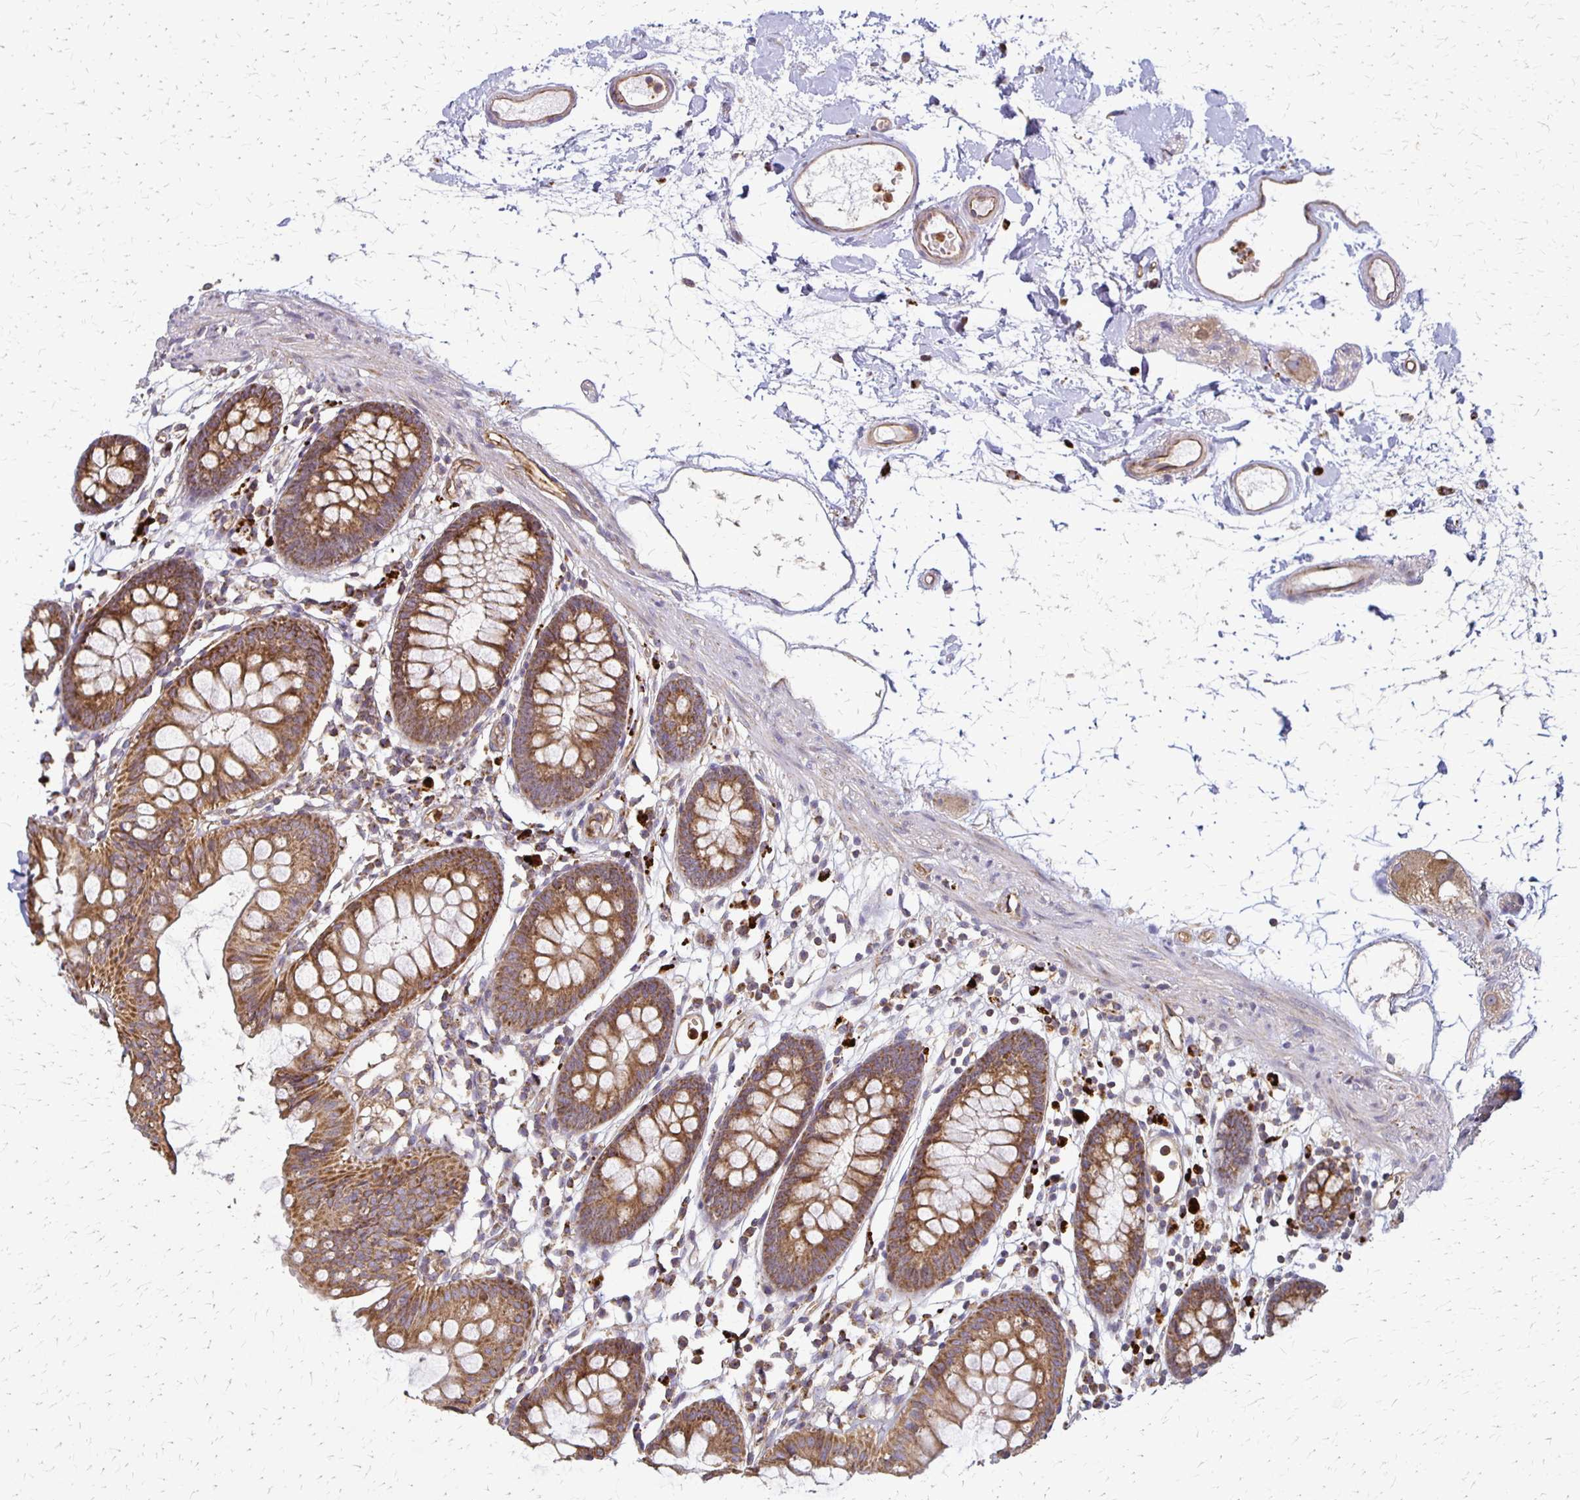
{"staining": {"intensity": "moderate", "quantity": ">75%", "location": "cytoplasmic/membranous"}, "tissue": "colon", "cell_type": "Endothelial cells", "image_type": "normal", "snomed": [{"axis": "morphology", "description": "Normal tissue, NOS"}, {"axis": "topography", "description": "Colon"}], "caption": "Endothelial cells show moderate cytoplasmic/membranous expression in about >75% of cells in benign colon.", "gene": "EIF4EBP2", "patient": {"sex": "female", "age": 84}}